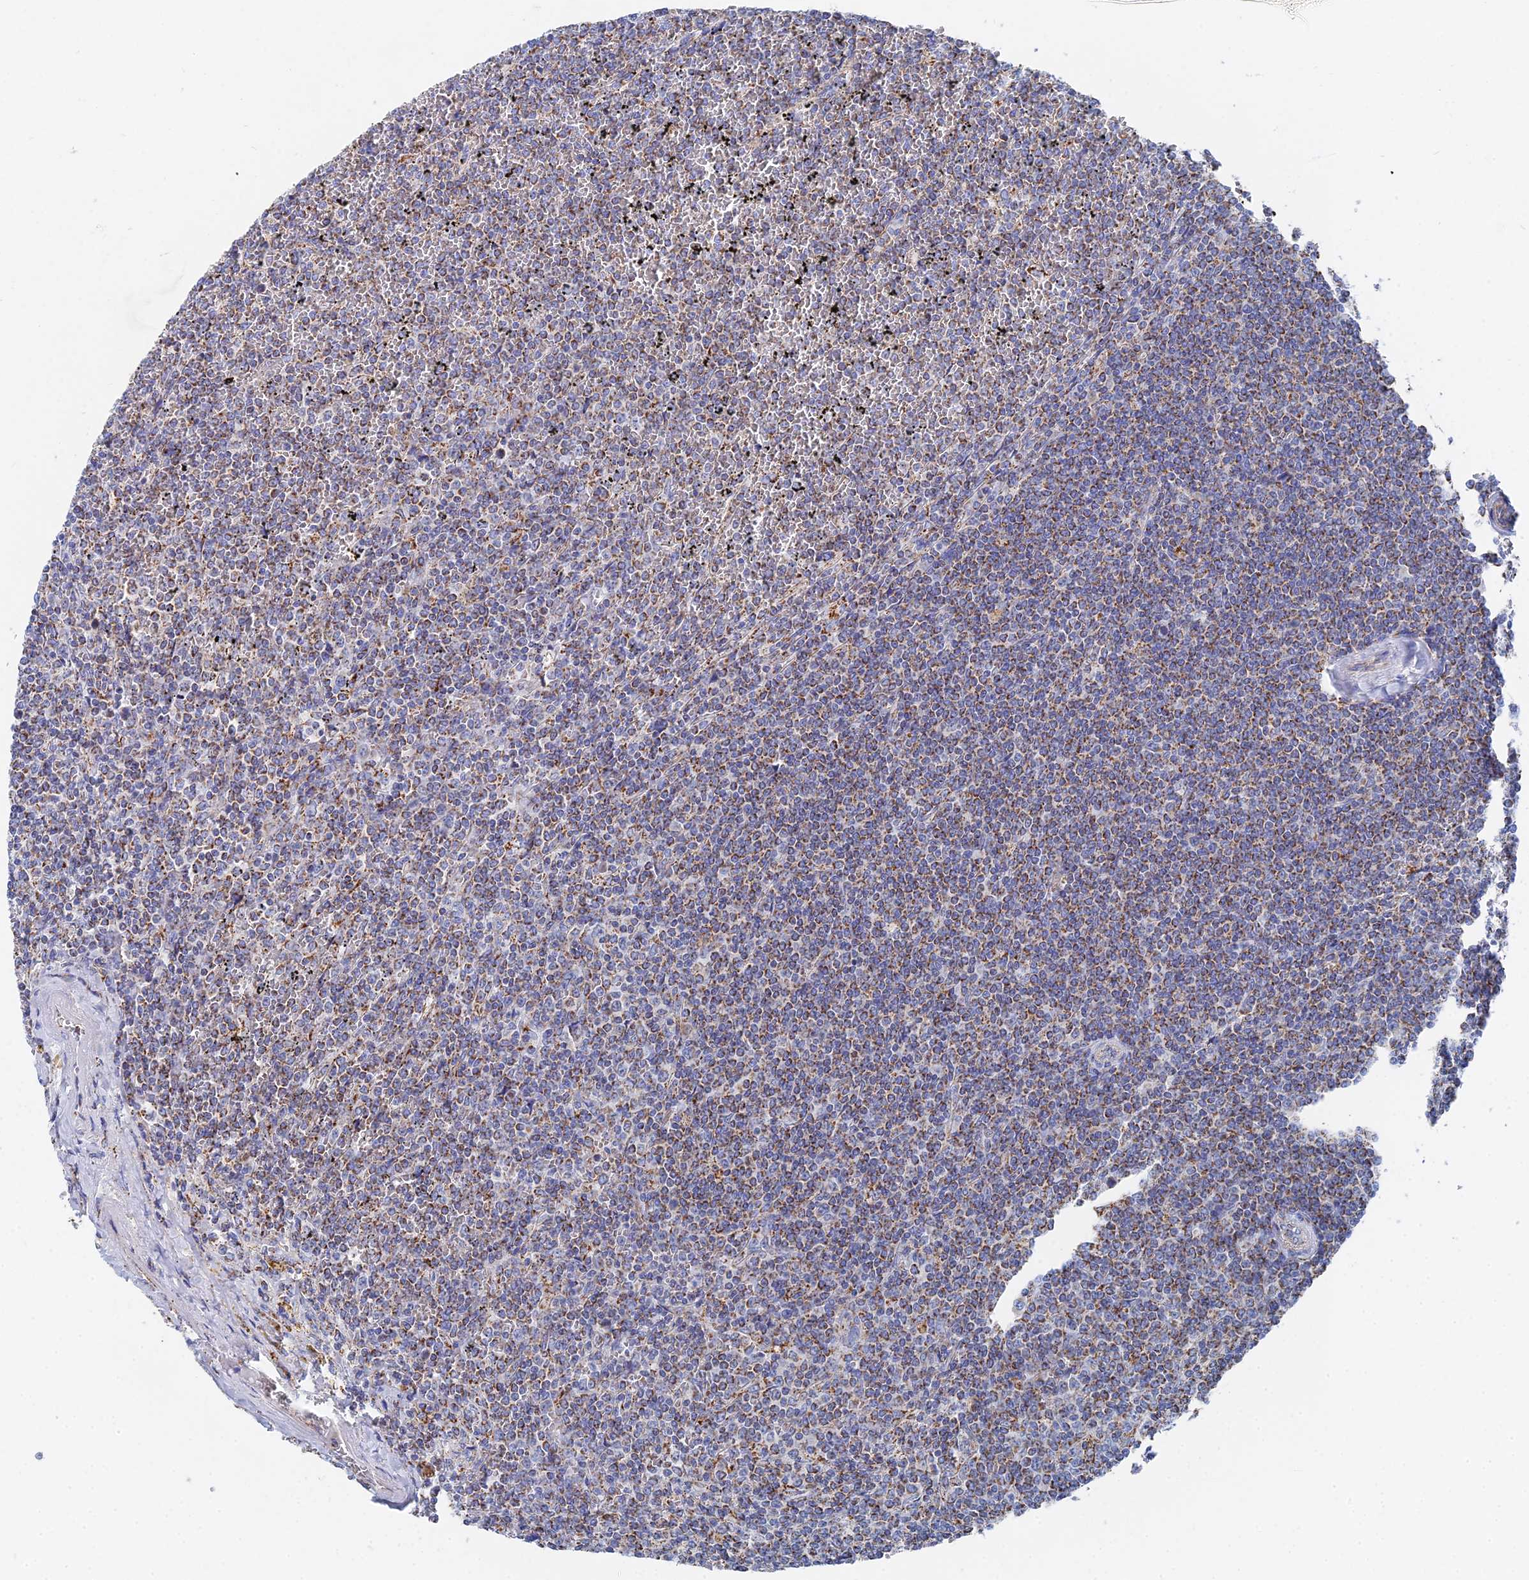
{"staining": {"intensity": "moderate", "quantity": "25%-75%", "location": "cytoplasmic/membranous"}, "tissue": "lymphoma", "cell_type": "Tumor cells", "image_type": "cancer", "snomed": [{"axis": "morphology", "description": "Malignant lymphoma, non-Hodgkin's type, Low grade"}, {"axis": "topography", "description": "Spleen"}], "caption": "About 25%-75% of tumor cells in lymphoma display moderate cytoplasmic/membranous protein positivity as visualized by brown immunohistochemical staining.", "gene": "IFT80", "patient": {"sex": "female", "age": 19}}